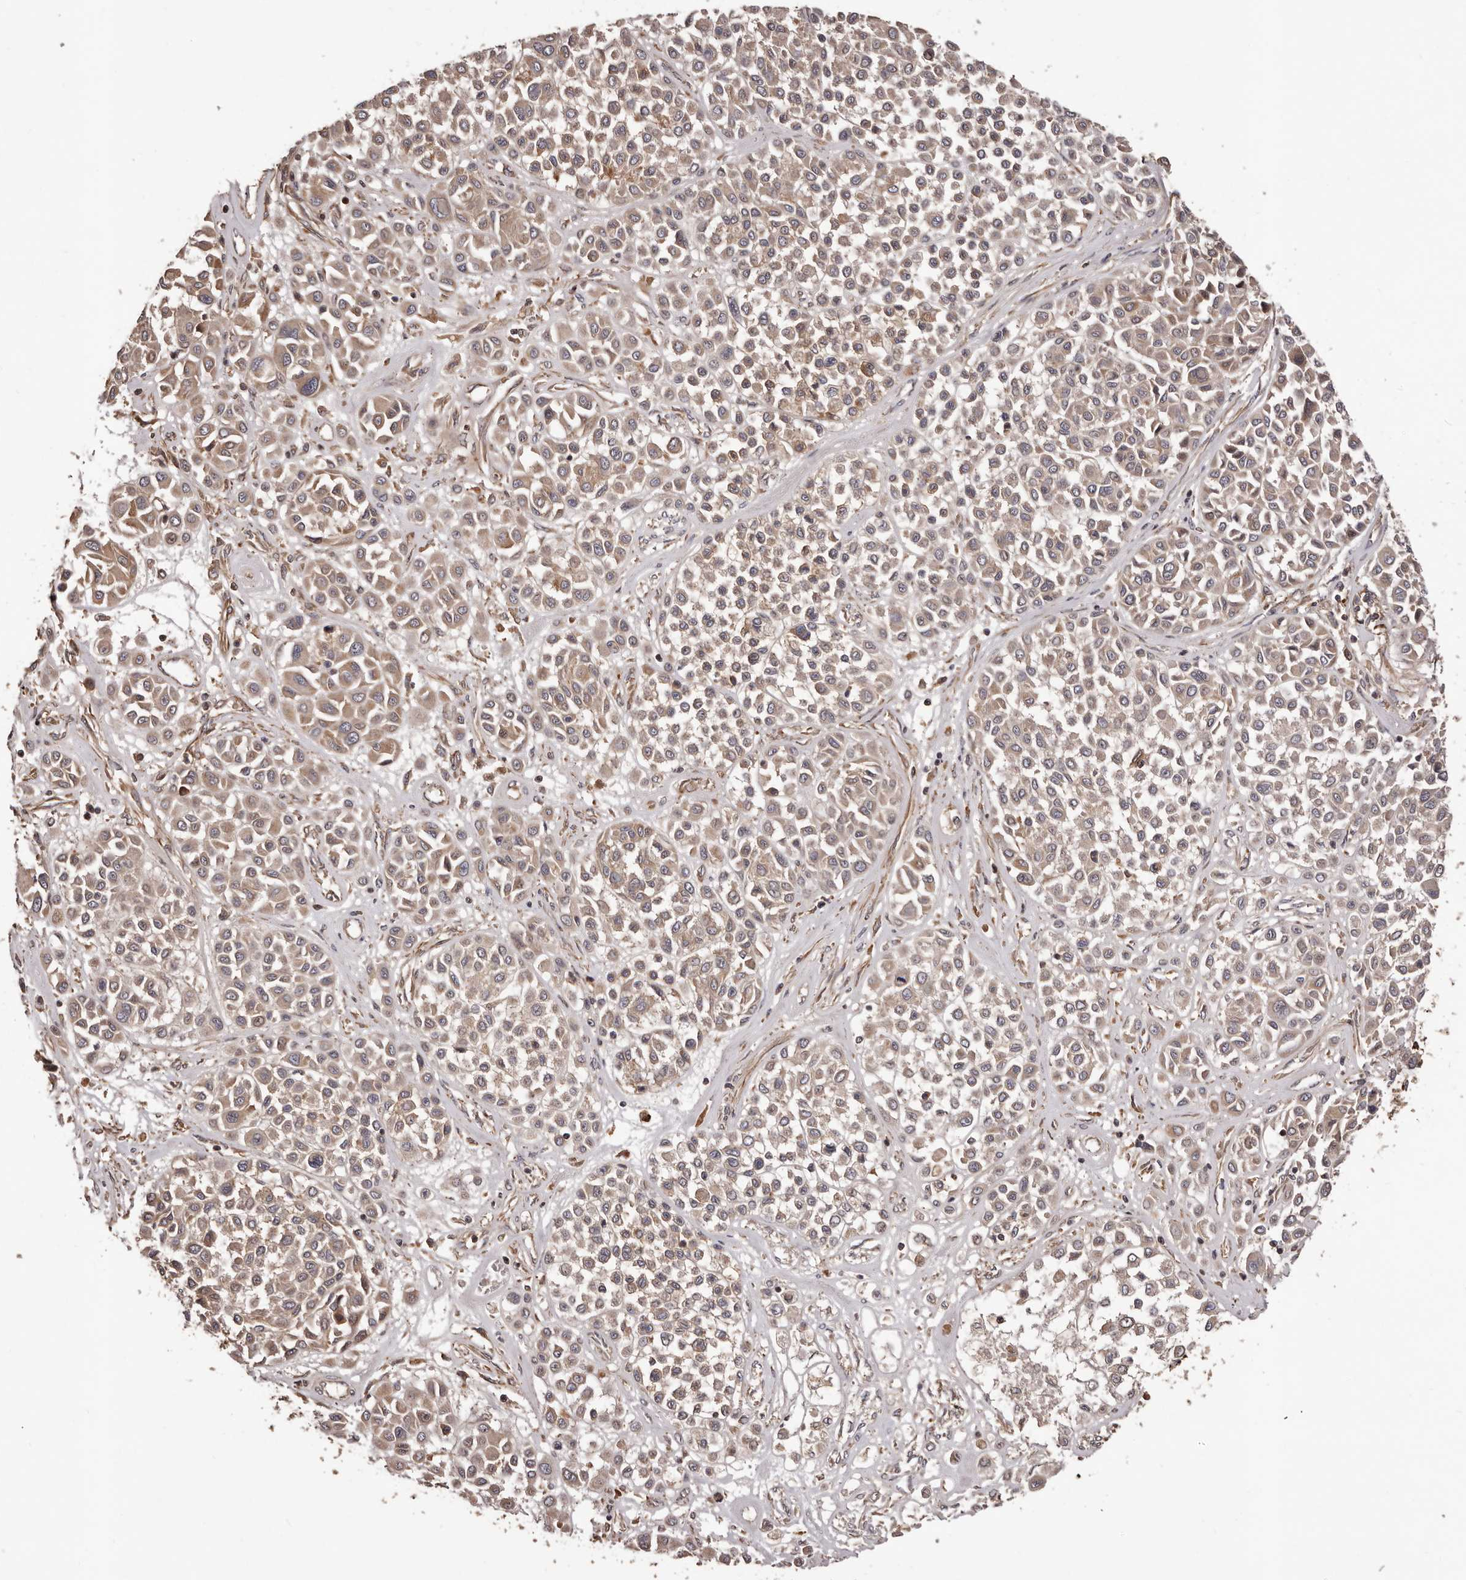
{"staining": {"intensity": "moderate", "quantity": ">75%", "location": "cytoplasmic/membranous"}, "tissue": "melanoma", "cell_type": "Tumor cells", "image_type": "cancer", "snomed": [{"axis": "morphology", "description": "Malignant melanoma, Metastatic site"}, {"axis": "topography", "description": "Soft tissue"}], "caption": "Malignant melanoma (metastatic site) was stained to show a protein in brown. There is medium levels of moderate cytoplasmic/membranous staining in about >75% of tumor cells.", "gene": "GTPBP1", "patient": {"sex": "male", "age": 41}}